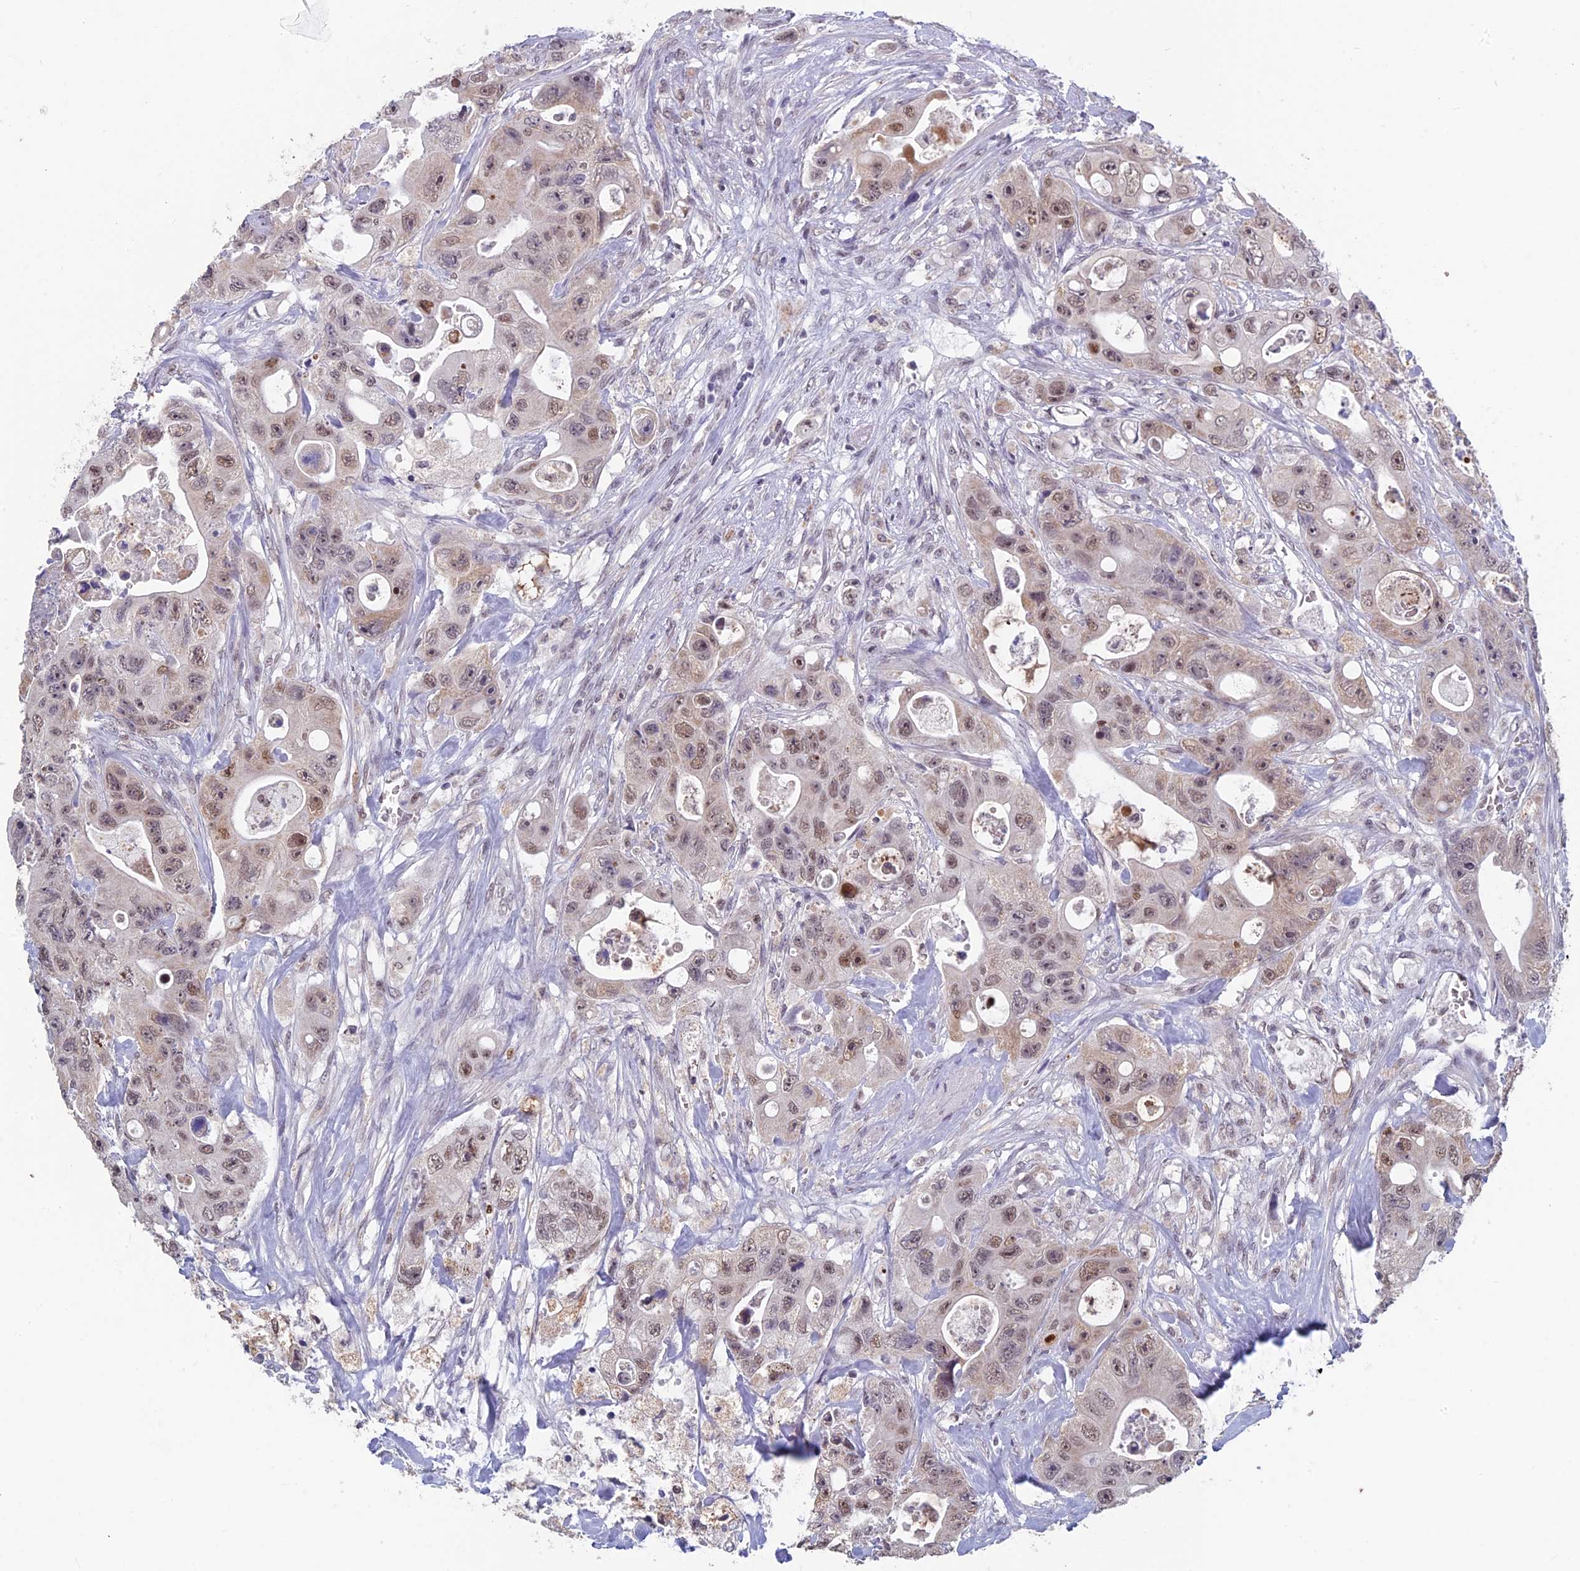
{"staining": {"intensity": "moderate", "quantity": "25%-75%", "location": "nuclear"}, "tissue": "colorectal cancer", "cell_type": "Tumor cells", "image_type": "cancer", "snomed": [{"axis": "morphology", "description": "Adenocarcinoma, NOS"}, {"axis": "topography", "description": "Colon"}], "caption": "Colorectal cancer tissue displays moderate nuclear staining in about 25%-75% of tumor cells", "gene": "MT-CO3", "patient": {"sex": "female", "age": 46}}